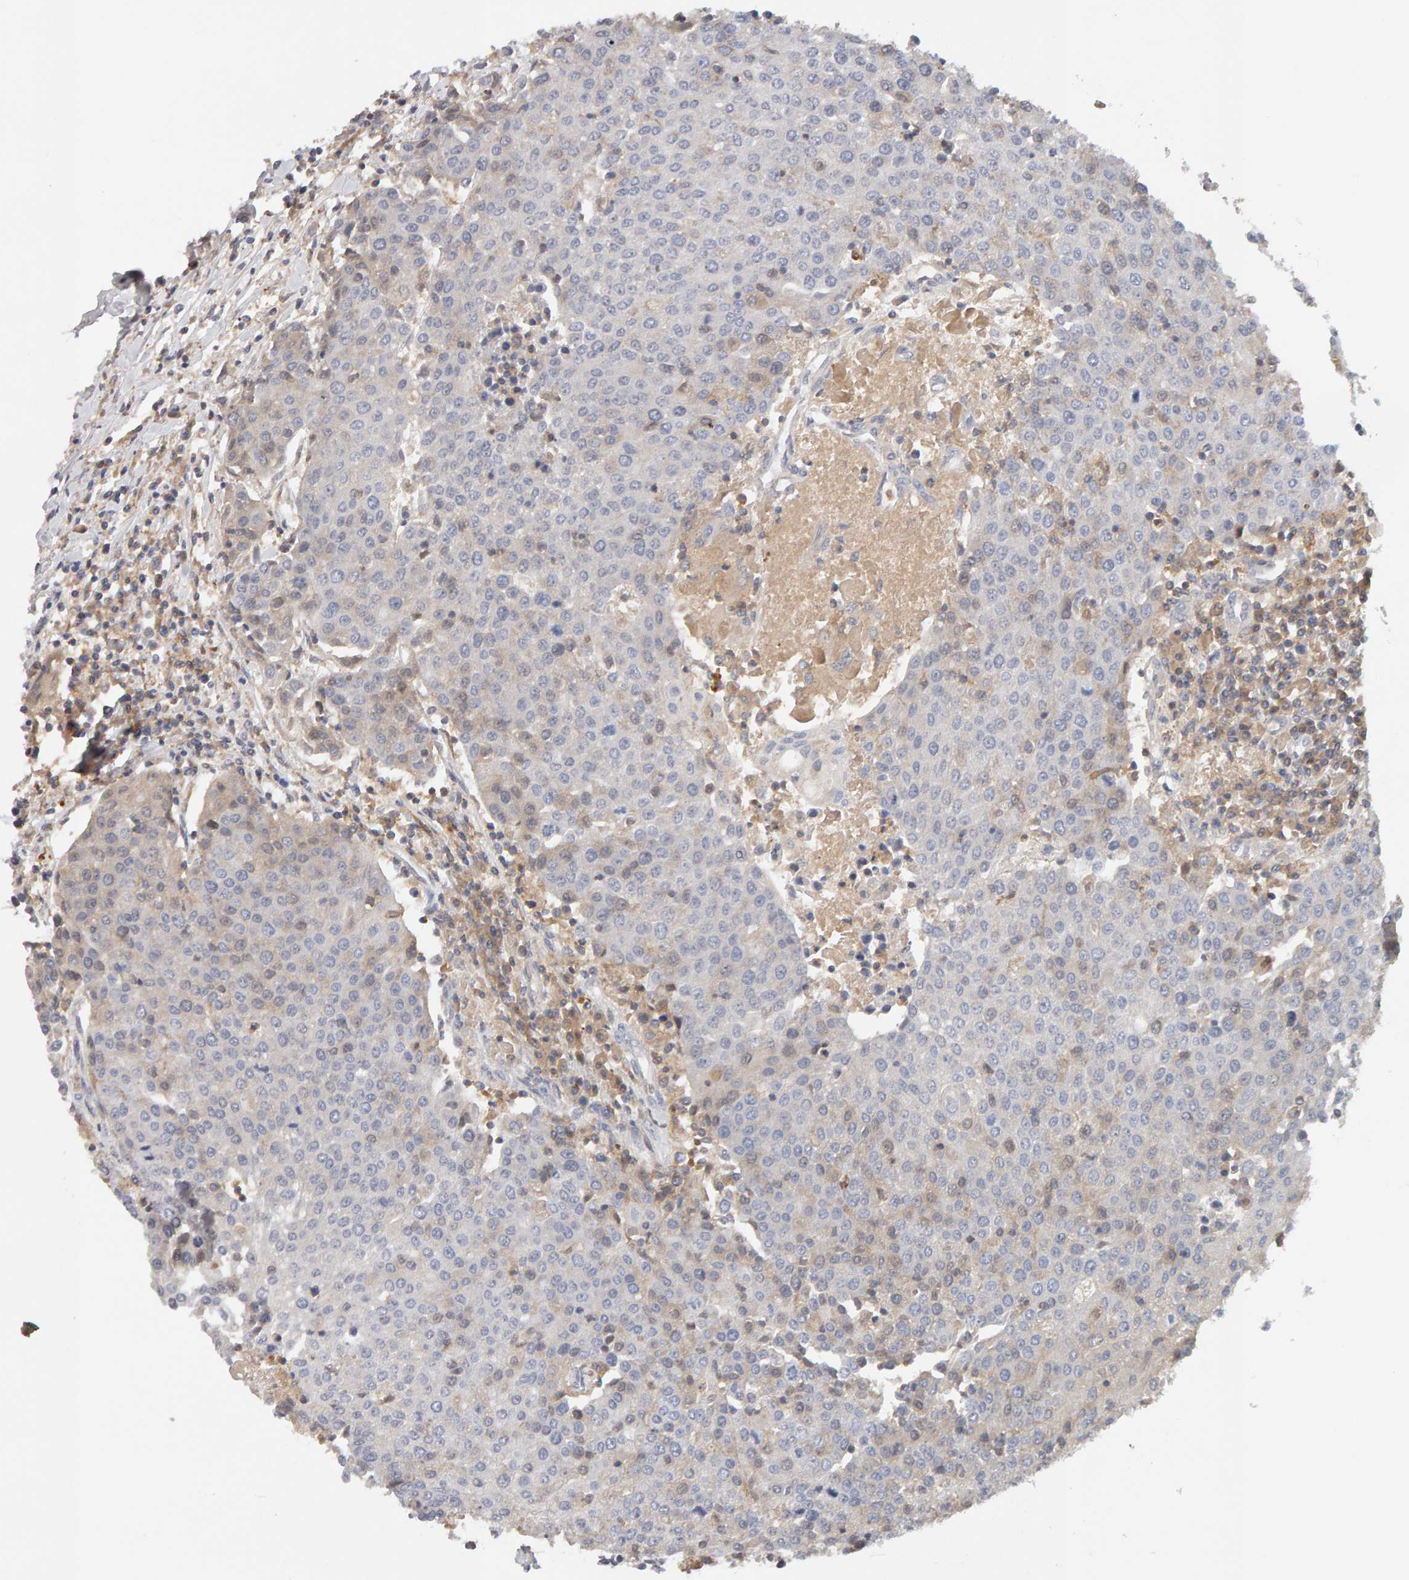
{"staining": {"intensity": "negative", "quantity": "none", "location": "none"}, "tissue": "urothelial cancer", "cell_type": "Tumor cells", "image_type": "cancer", "snomed": [{"axis": "morphology", "description": "Urothelial carcinoma, High grade"}, {"axis": "topography", "description": "Urinary bladder"}], "caption": "Tumor cells show no significant positivity in urothelial carcinoma (high-grade).", "gene": "NUDCD1", "patient": {"sex": "female", "age": 85}}